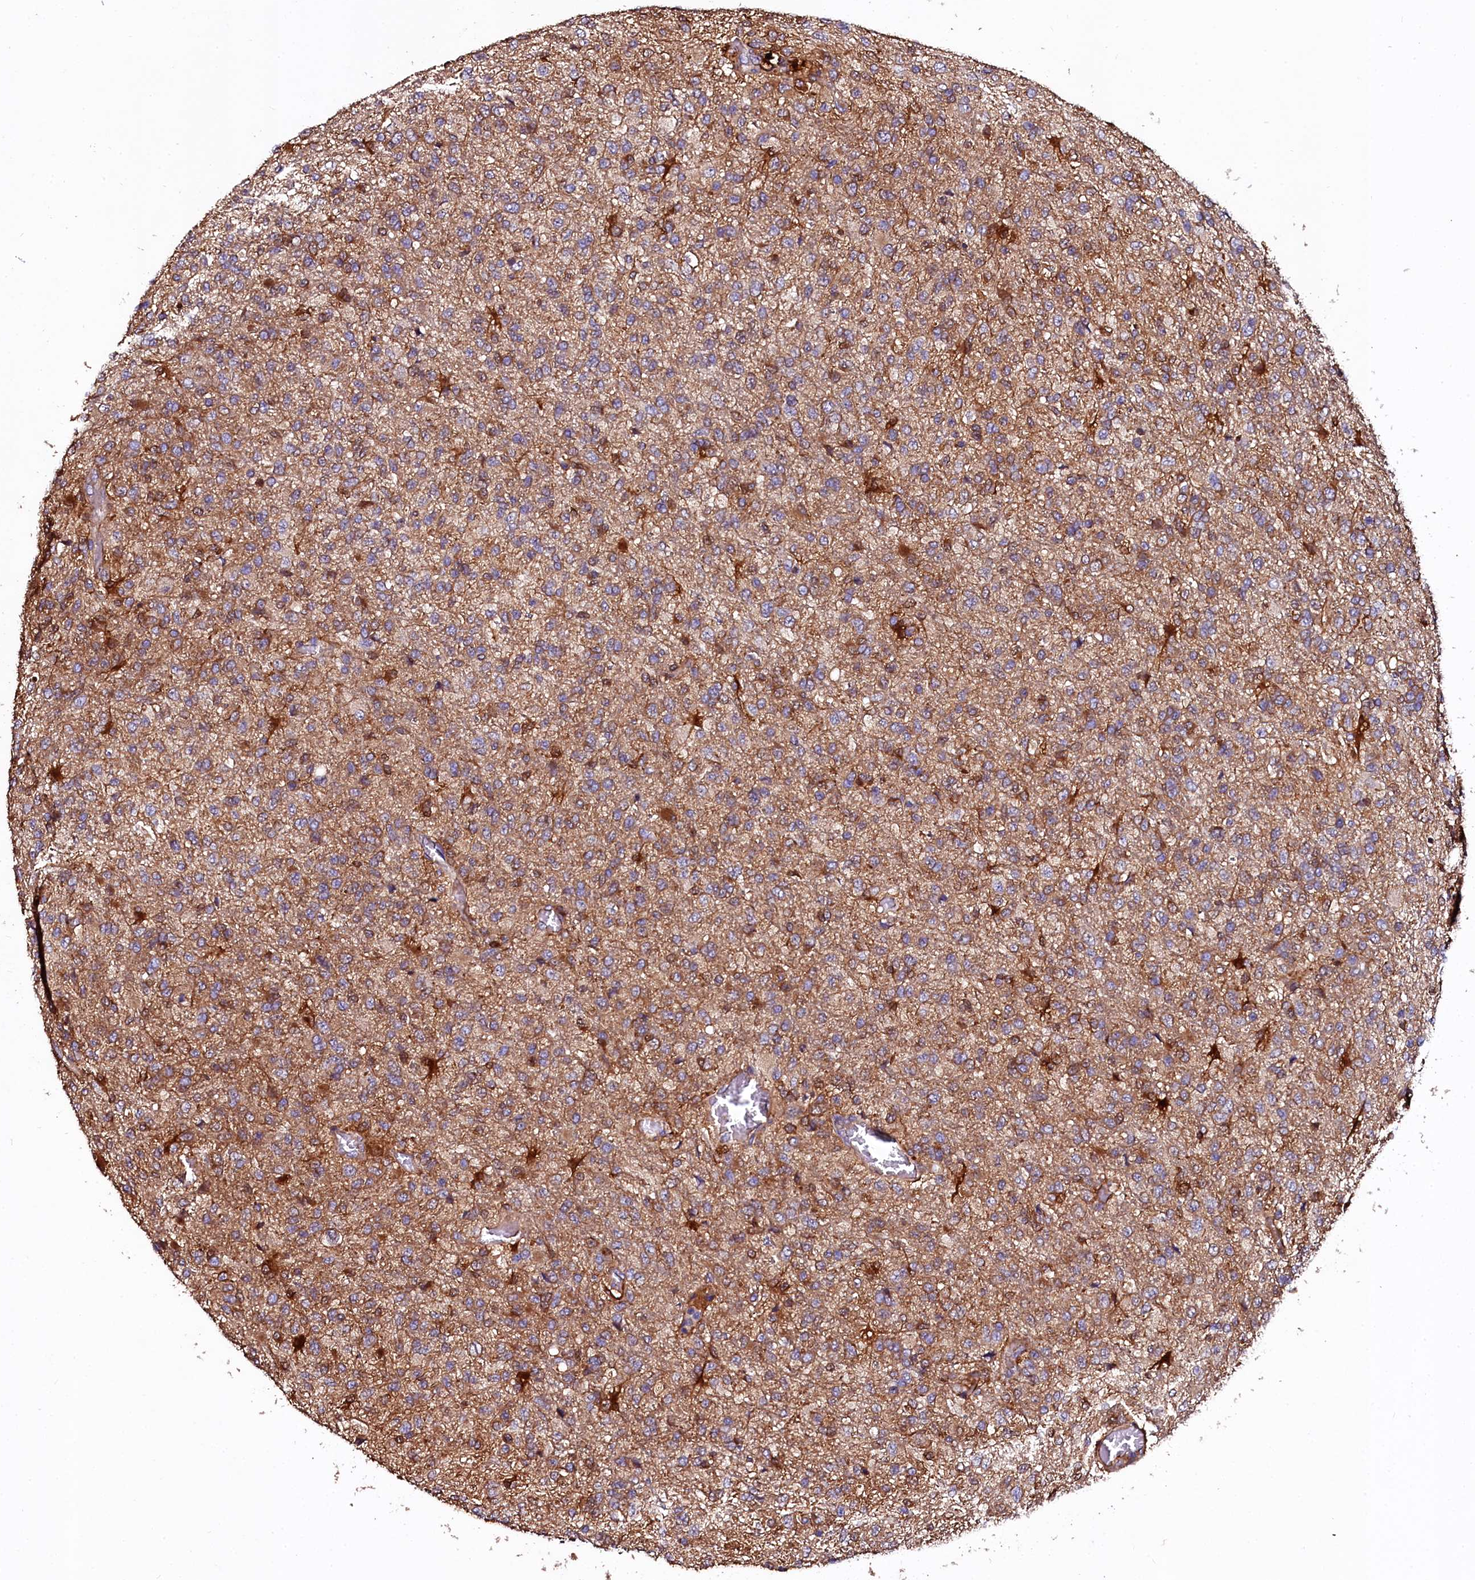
{"staining": {"intensity": "weak", "quantity": "25%-75%", "location": "cytoplasmic/membranous"}, "tissue": "glioma", "cell_type": "Tumor cells", "image_type": "cancer", "snomed": [{"axis": "morphology", "description": "Glioma, malignant, High grade"}, {"axis": "topography", "description": "Brain"}], "caption": "This is an image of immunohistochemistry (IHC) staining of glioma, which shows weak expression in the cytoplasmic/membranous of tumor cells.", "gene": "APPL2", "patient": {"sex": "female", "age": 74}}